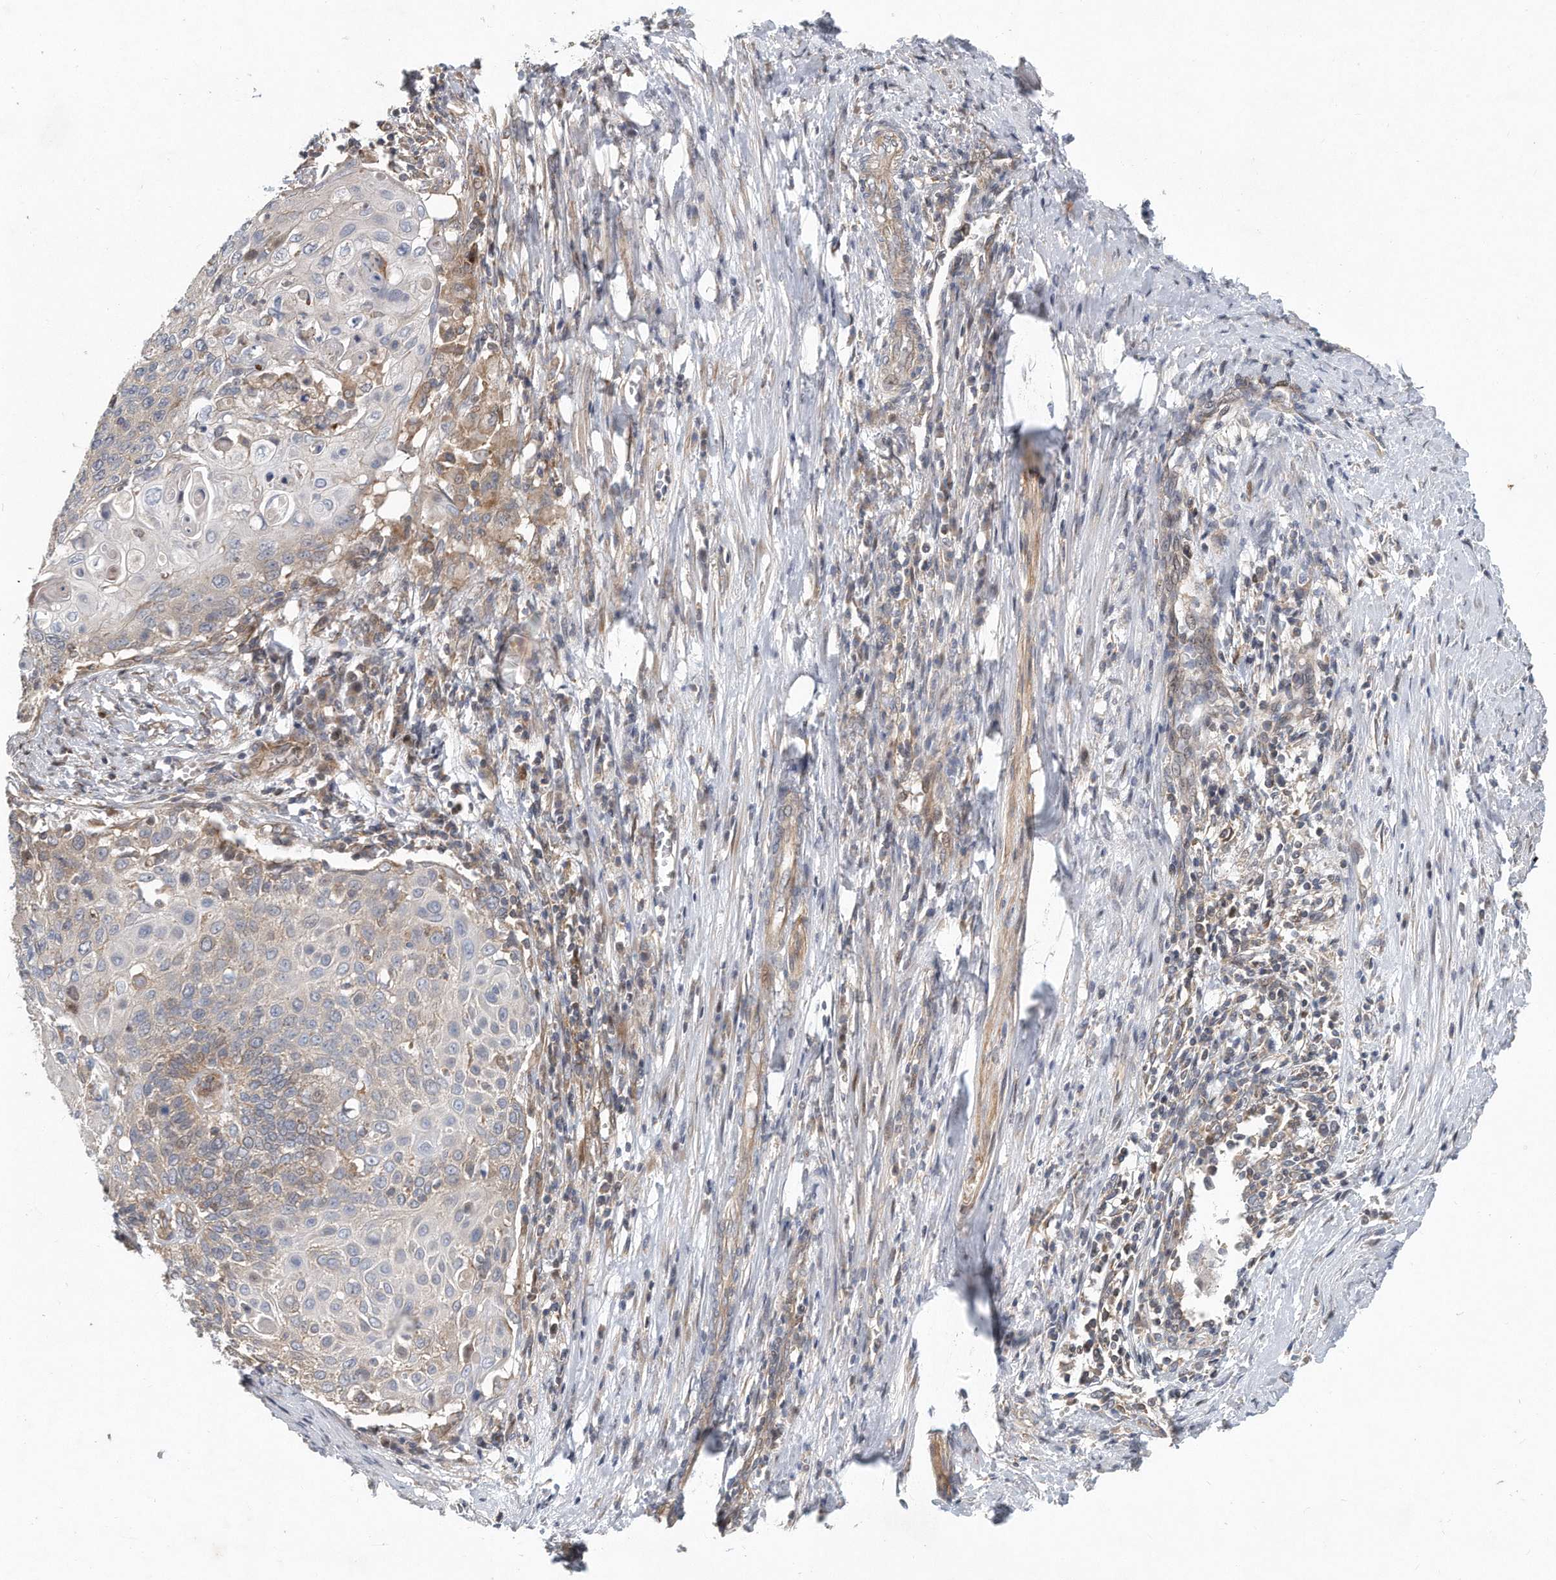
{"staining": {"intensity": "weak", "quantity": "<25%", "location": "cytoplasmic/membranous"}, "tissue": "cervical cancer", "cell_type": "Tumor cells", "image_type": "cancer", "snomed": [{"axis": "morphology", "description": "Squamous cell carcinoma, NOS"}, {"axis": "topography", "description": "Cervix"}], "caption": "Tumor cells show no significant protein staining in squamous cell carcinoma (cervical).", "gene": "PCDH8", "patient": {"sex": "female", "age": 39}}